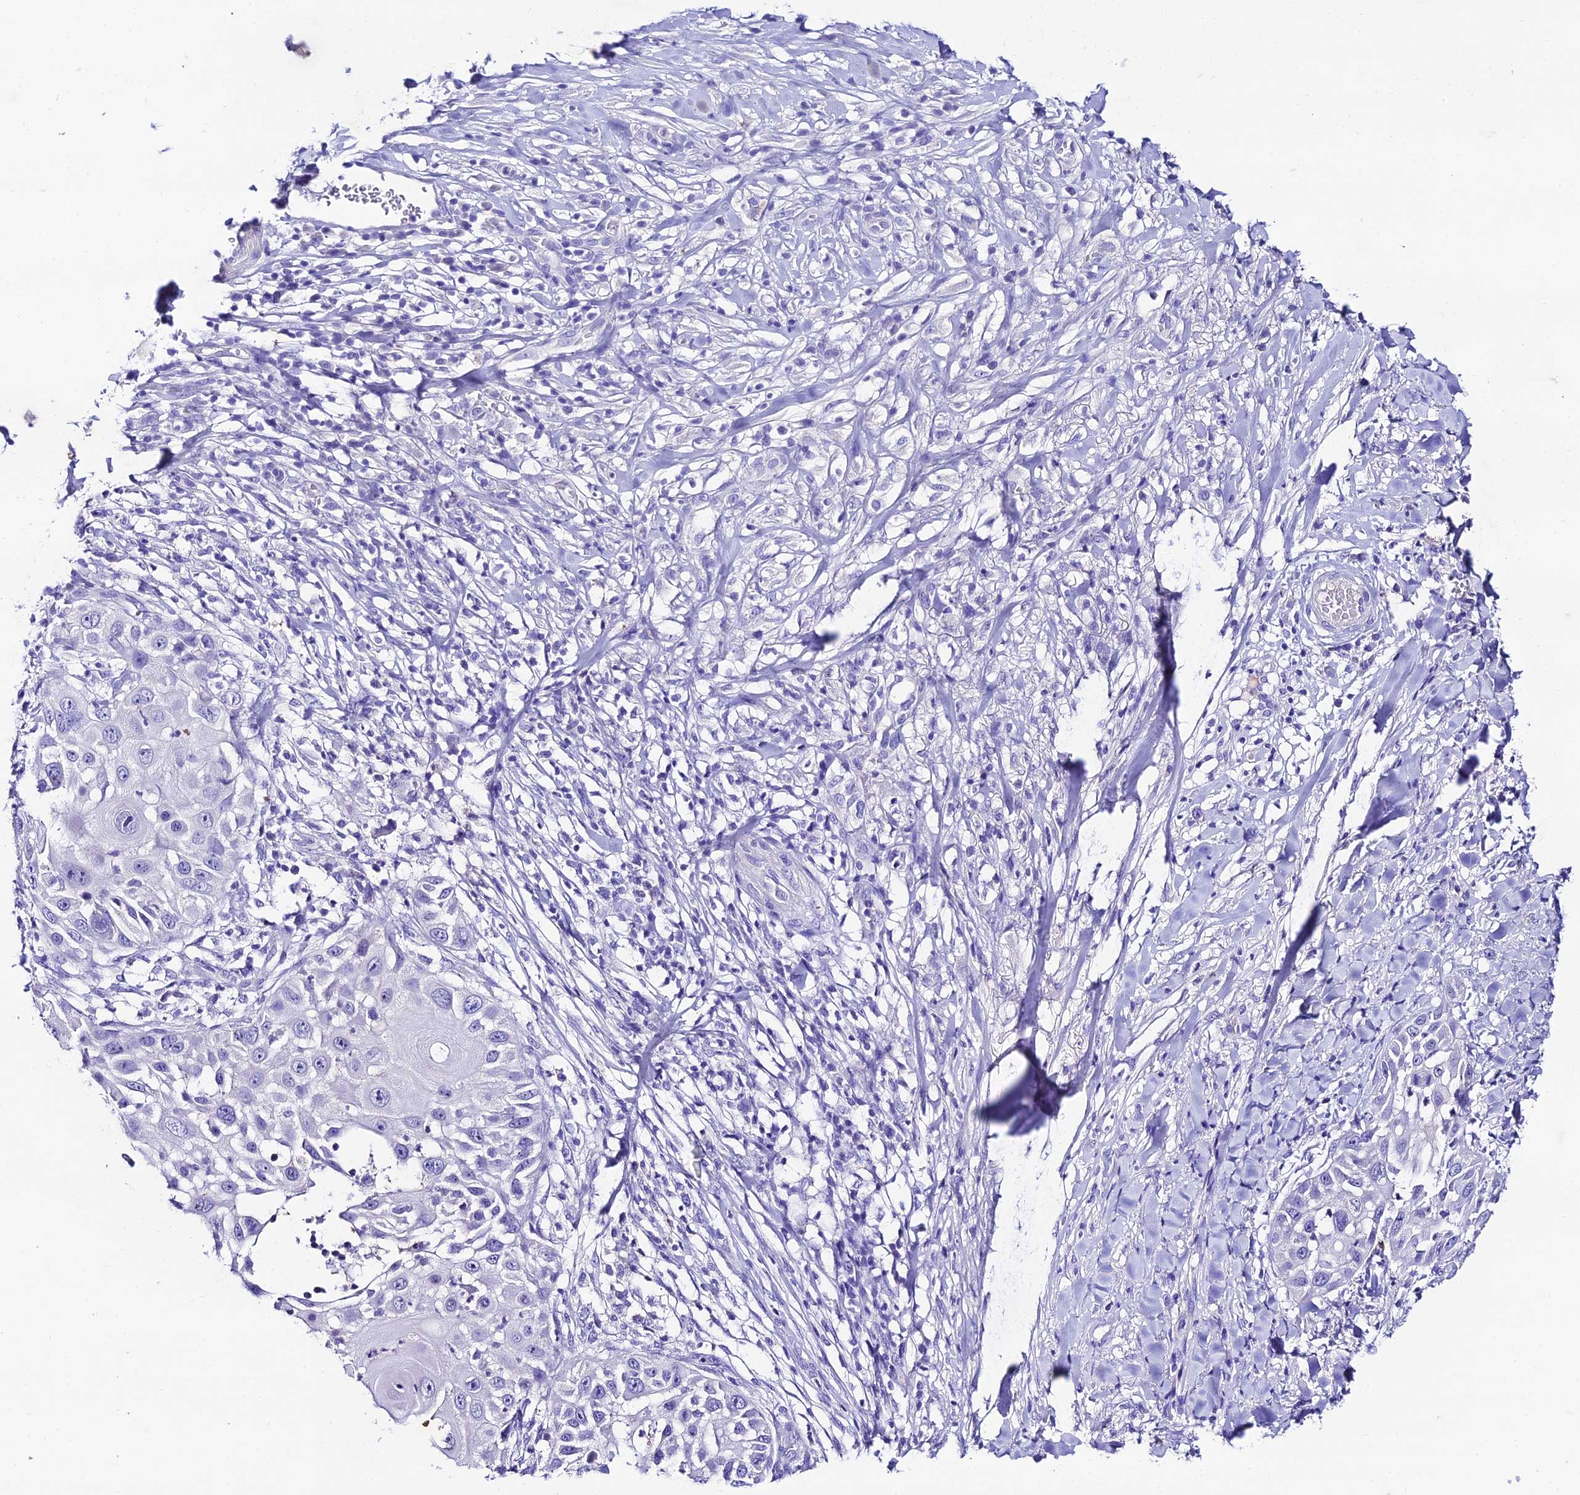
{"staining": {"intensity": "negative", "quantity": "none", "location": "none"}, "tissue": "skin cancer", "cell_type": "Tumor cells", "image_type": "cancer", "snomed": [{"axis": "morphology", "description": "Squamous cell carcinoma, NOS"}, {"axis": "topography", "description": "Skin"}], "caption": "Immunohistochemical staining of skin squamous cell carcinoma exhibits no significant staining in tumor cells.", "gene": "NLRP6", "patient": {"sex": "female", "age": 44}}